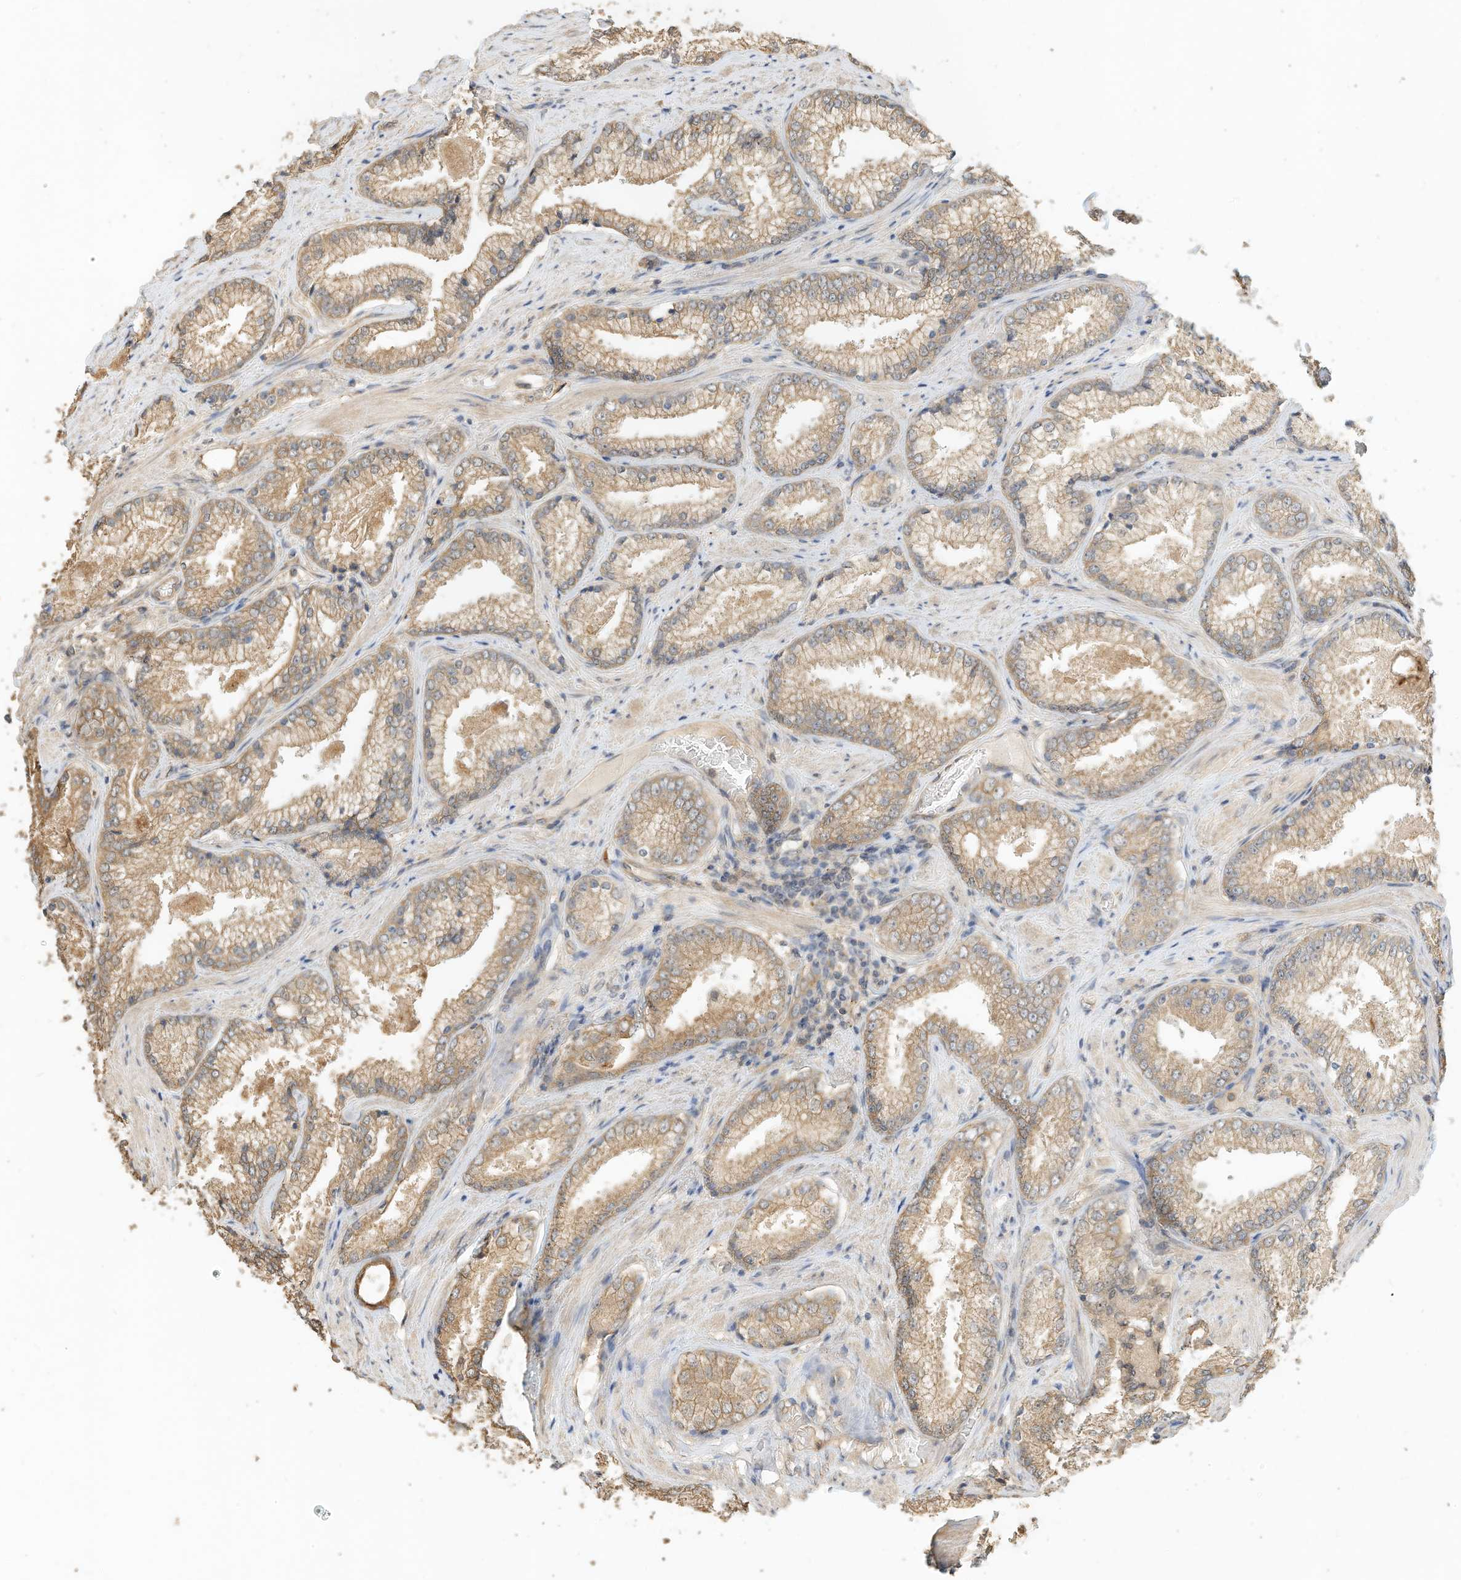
{"staining": {"intensity": "moderate", "quantity": "25%-75%", "location": "cytoplasmic/membranous"}, "tissue": "prostate cancer", "cell_type": "Tumor cells", "image_type": "cancer", "snomed": [{"axis": "morphology", "description": "Adenocarcinoma, High grade"}, {"axis": "topography", "description": "Prostate"}], "caption": "The photomicrograph displays staining of prostate cancer, revealing moderate cytoplasmic/membranous protein positivity (brown color) within tumor cells. (Brightfield microscopy of DAB IHC at high magnification).", "gene": "OFD1", "patient": {"sex": "male", "age": 66}}